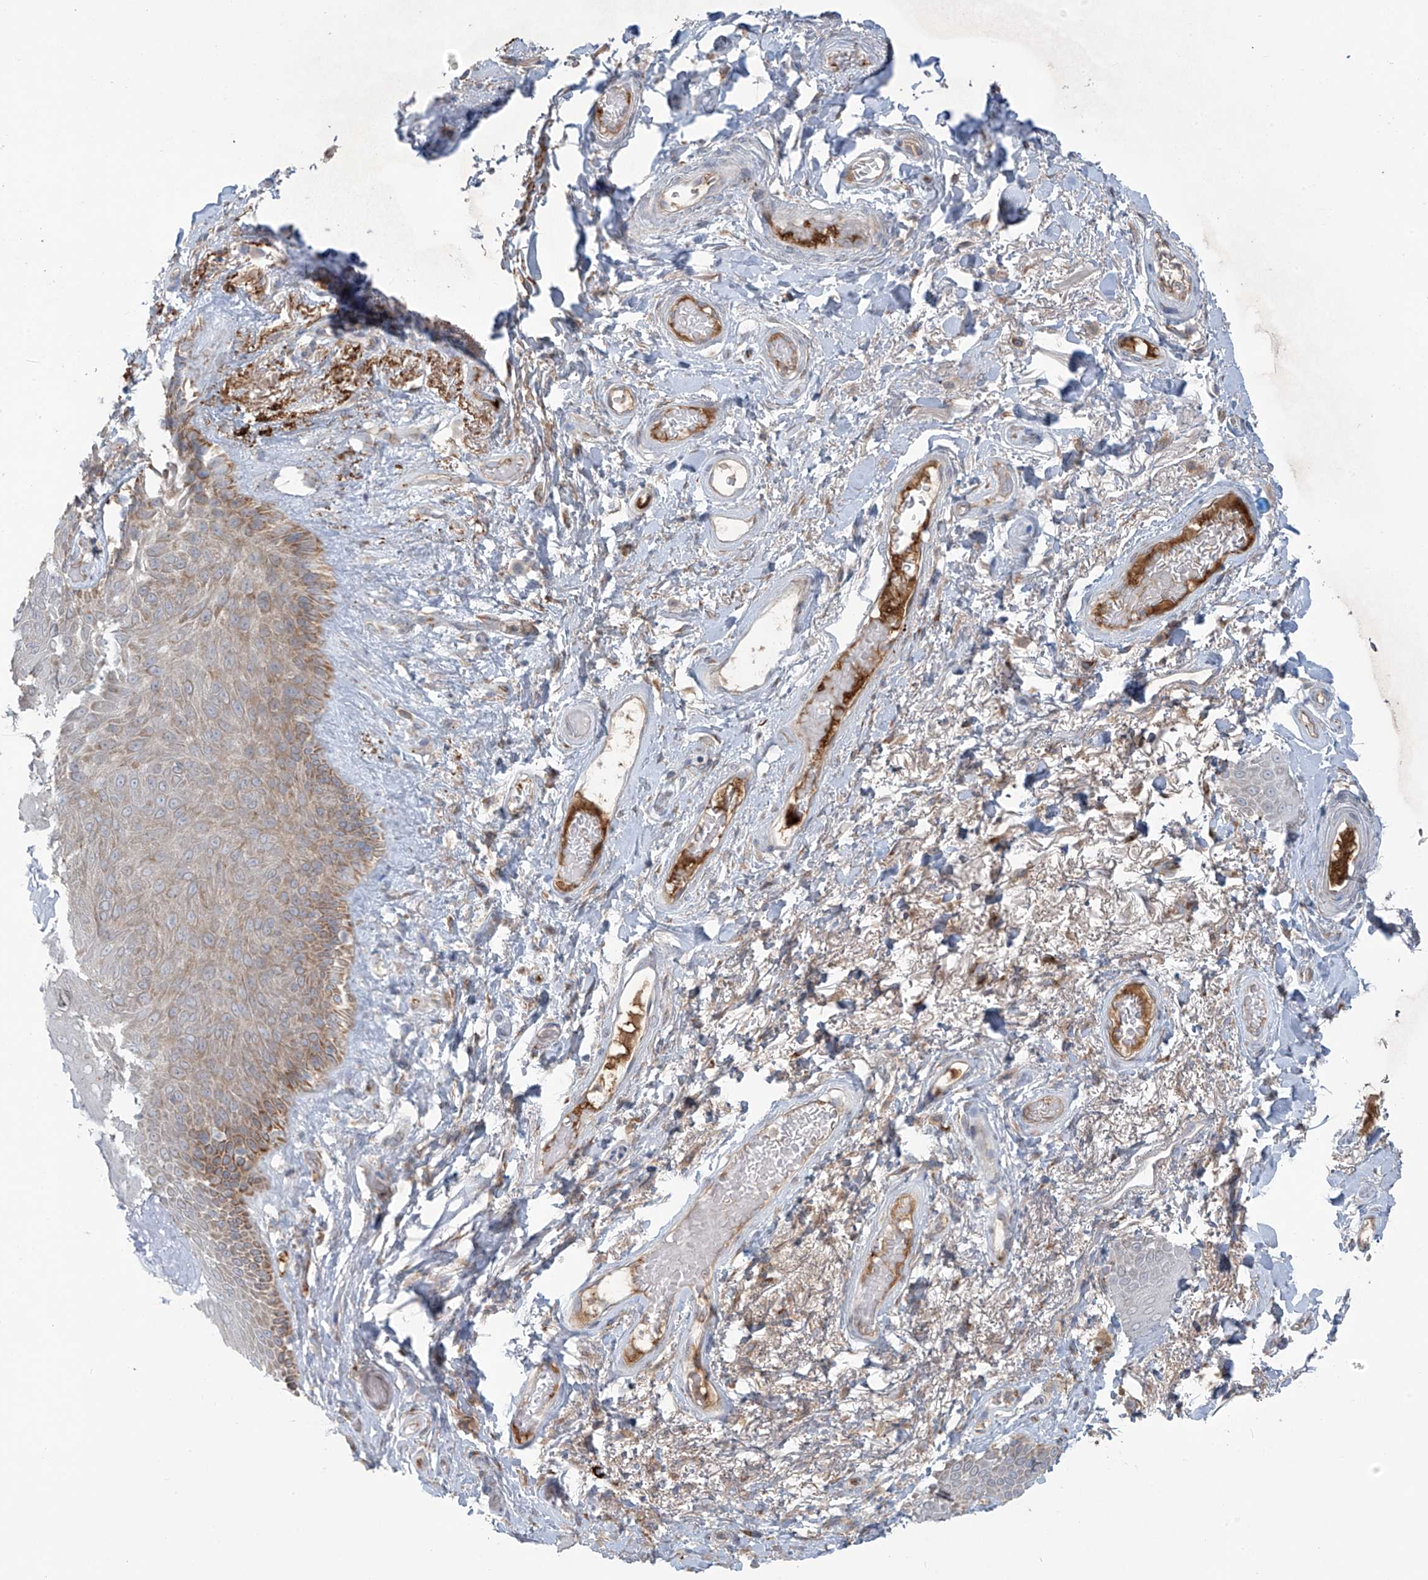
{"staining": {"intensity": "moderate", "quantity": "25%-75%", "location": "cytoplasmic/membranous"}, "tissue": "skin", "cell_type": "Epidermal cells", "image_type": "normal", "snomed": [{"axis": "morphology", "description": "Normal tissue, NOS"}, {"axis": "topography", "description": "Anal"}], "caption": "Protein expression analysis of normal human skin reveals moderate cytoplasmic/membranous expression in about 25%-75% of epidermal cells.", "gene": "LZTS3", "patient": {"sex": "male", "age": 74}}